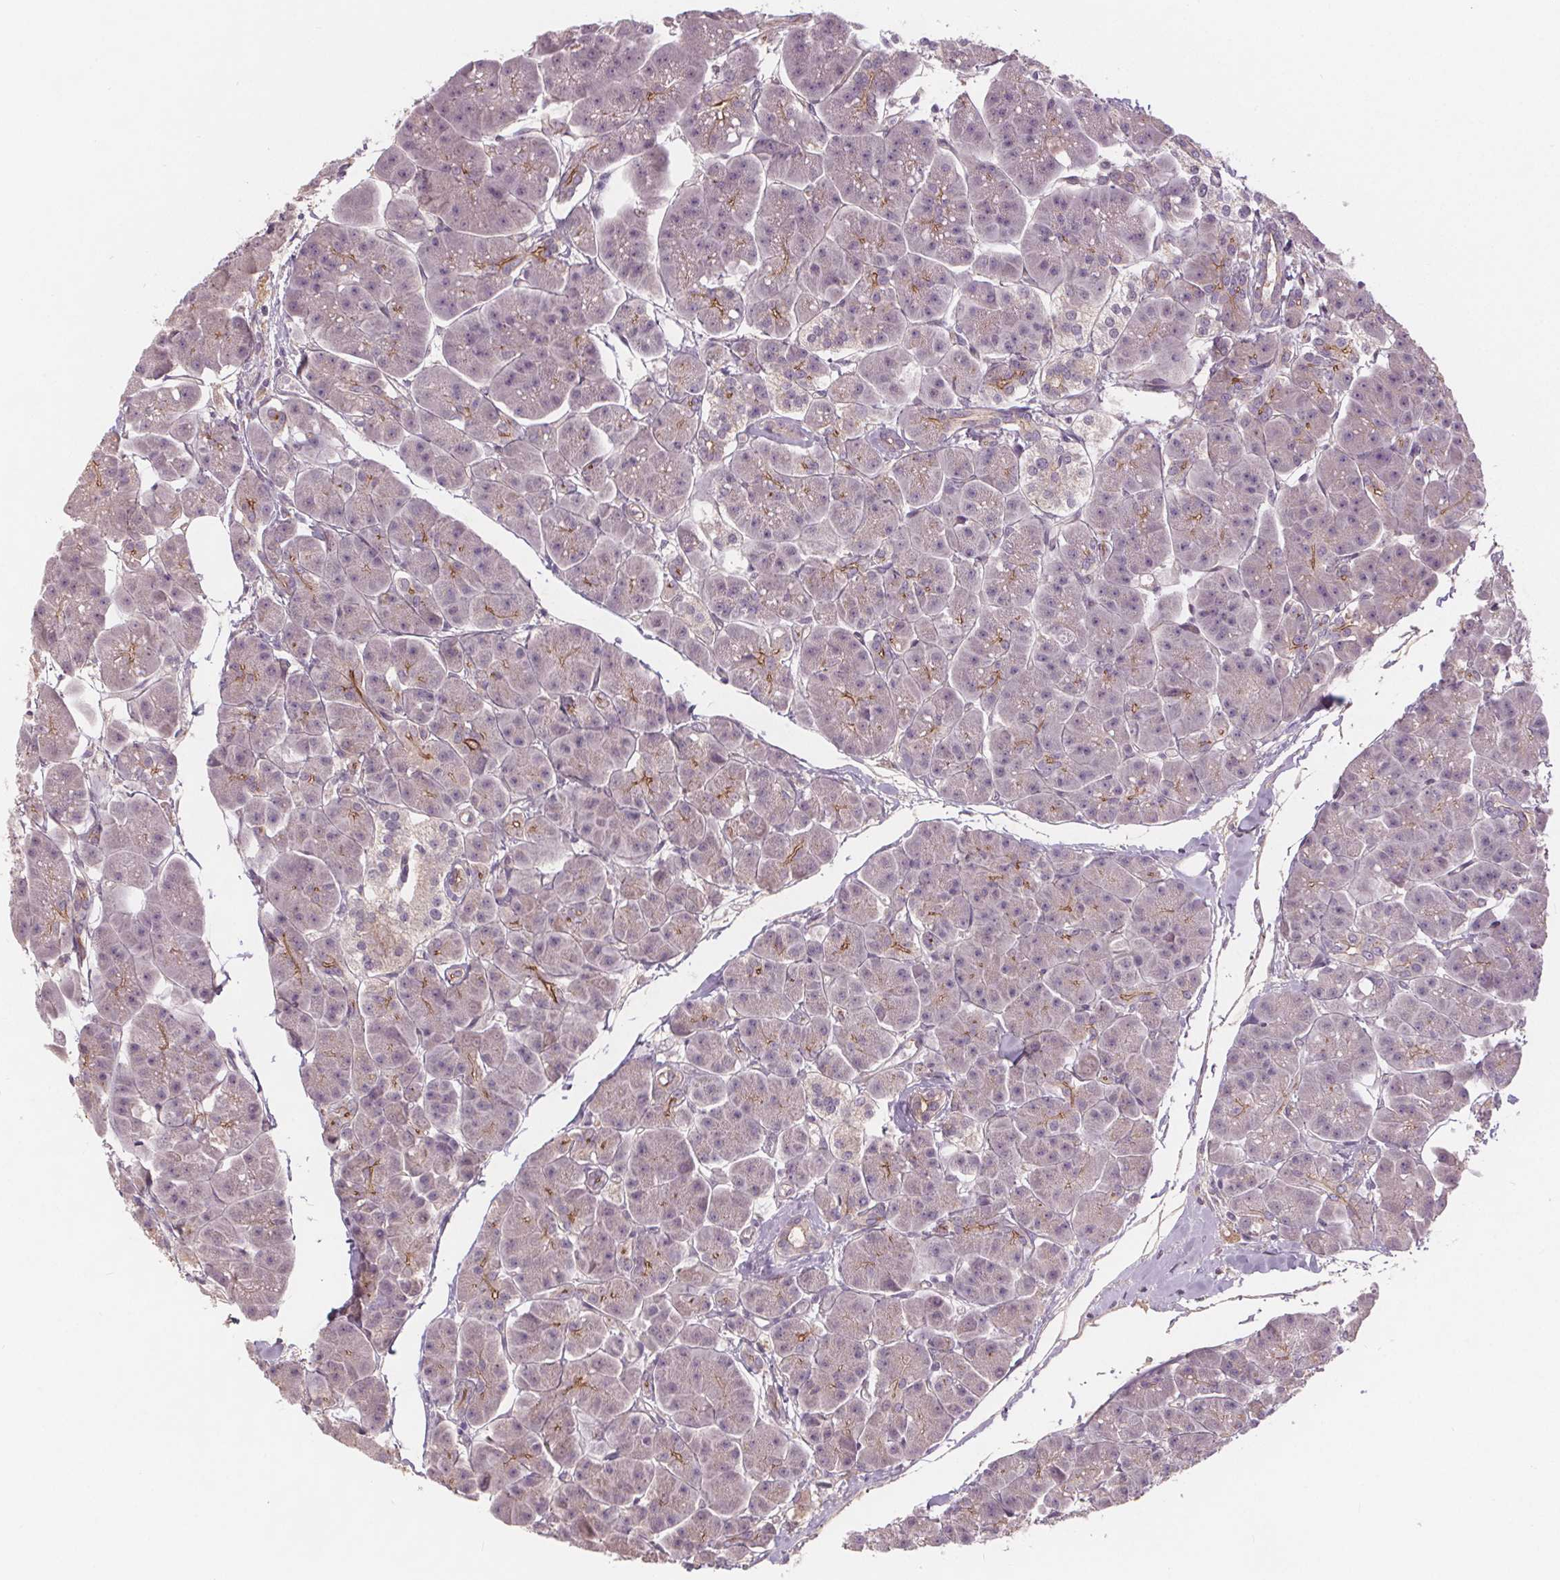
{"staining": {"intensity": "moderate", "quantity": "<25%", "location": "cytoplasmic/membranous"}, "tissue": "pancreas", "cell_type": "Exocrine glandular cells", "image_type": "normal", "snomed": [{"axis": "morphology", "description": "Normal tissue, NOS"}, {"axis": "topography", "description": "Adipose tissue"}, {"axis": "topography", "description": "Pancreas"}, {"axis": "topography", "description": "Peripheral nerve tissue"}], "caption": "Immunohistochemical staining of normal human pancreas reveals moderate cytoplasmic/membranous protein positivity in about <25% of exocrine glandular cells. (DAB (3,3'-diaminobenzidine) IHC with brightfield microscopy, high magnification).", "gene": "VNN1", "patient": {"sex": "female", "age": 58}}